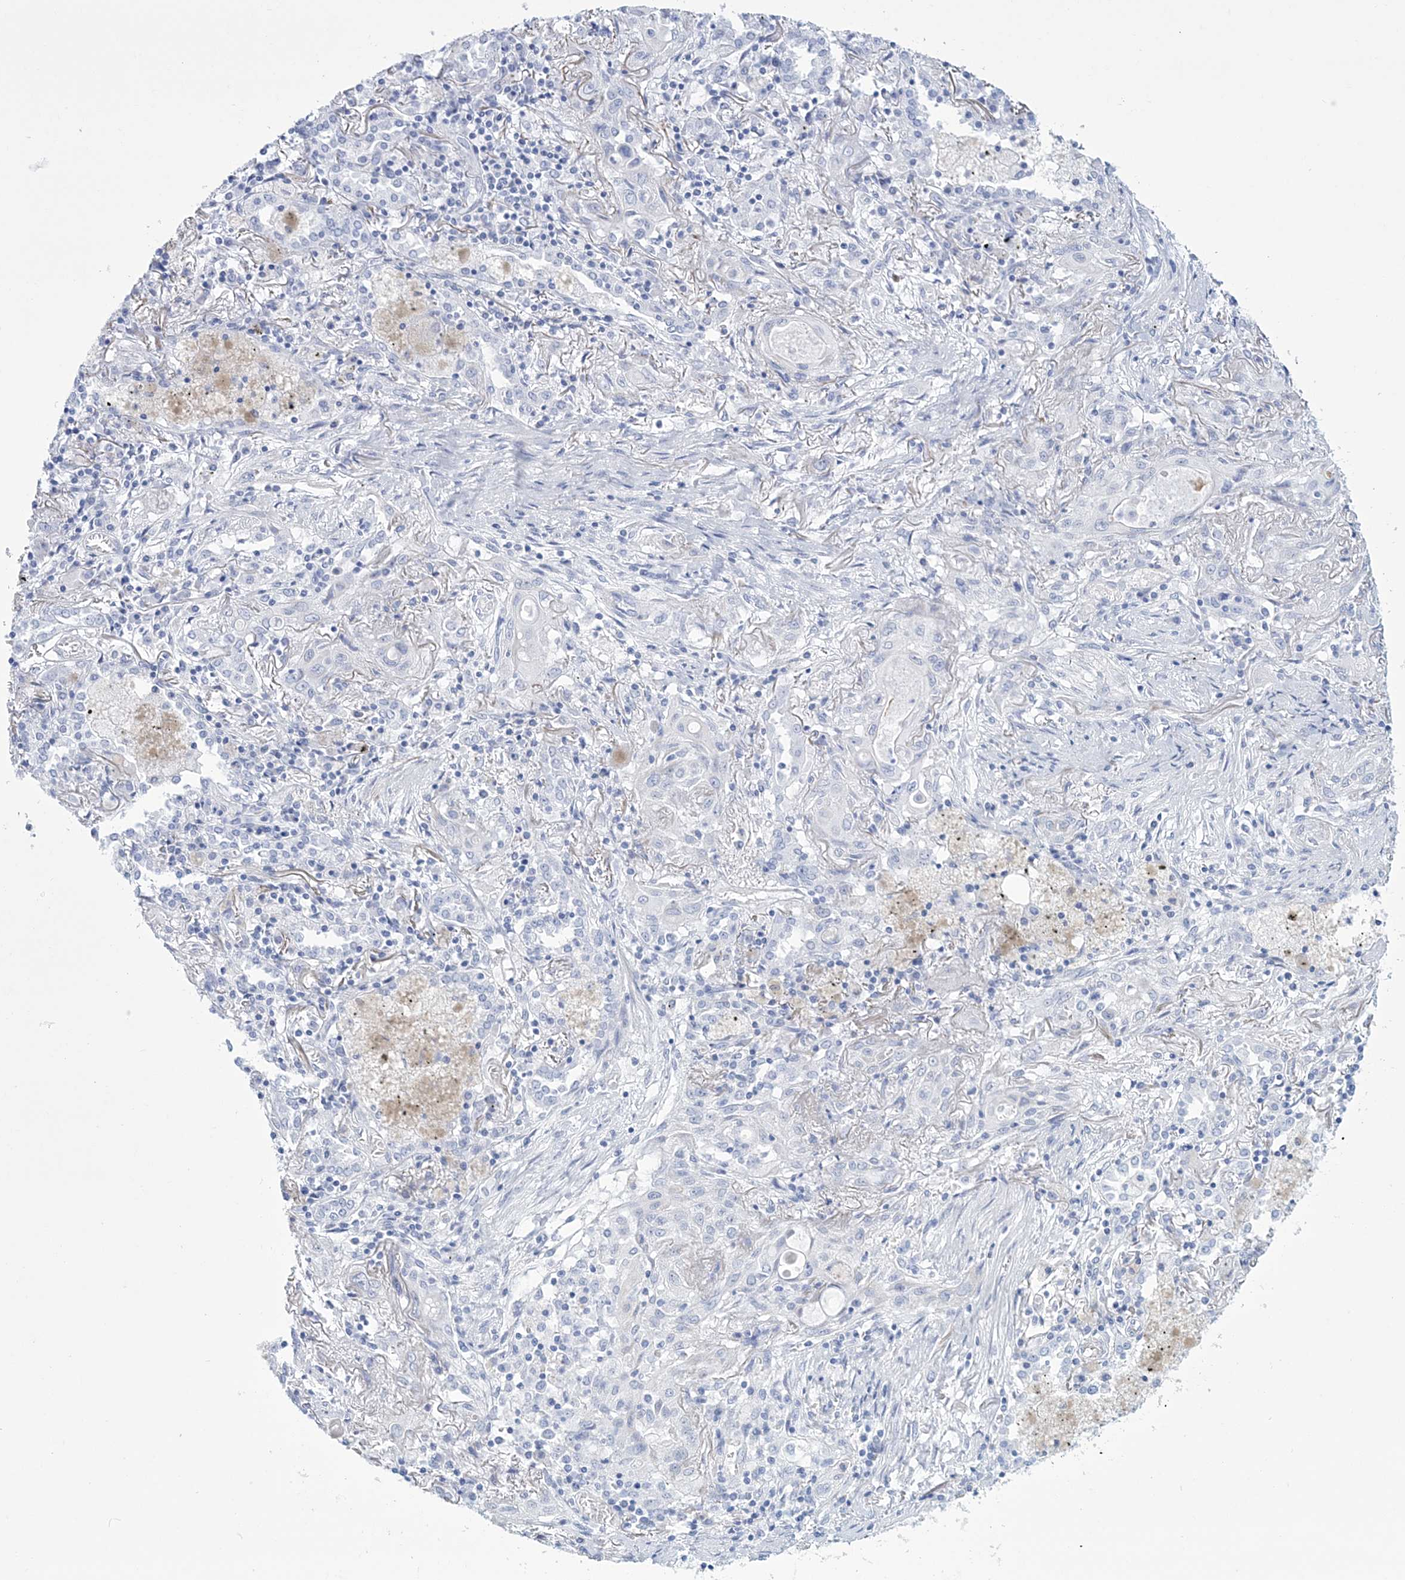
{"staining": {"intensity": "negative", "quantity": "none", "location": "none"}, "tissue": "lung cancer", "cell_type": "Tumor cells", "image_type": "cancer", "snomed": [{"axis": "morphology", "description": "Squamous cell carcinoma, NOS"}, {"axis": "topography", "description": "Lung"}], "caption": "DAB immunohistochemical staining of human lung cancer (squamous cell carcinoma) exhibits no significant positivity in tumor cells.", "gene": "DPCD", "patient": {"sex": "female", "age": 47}}